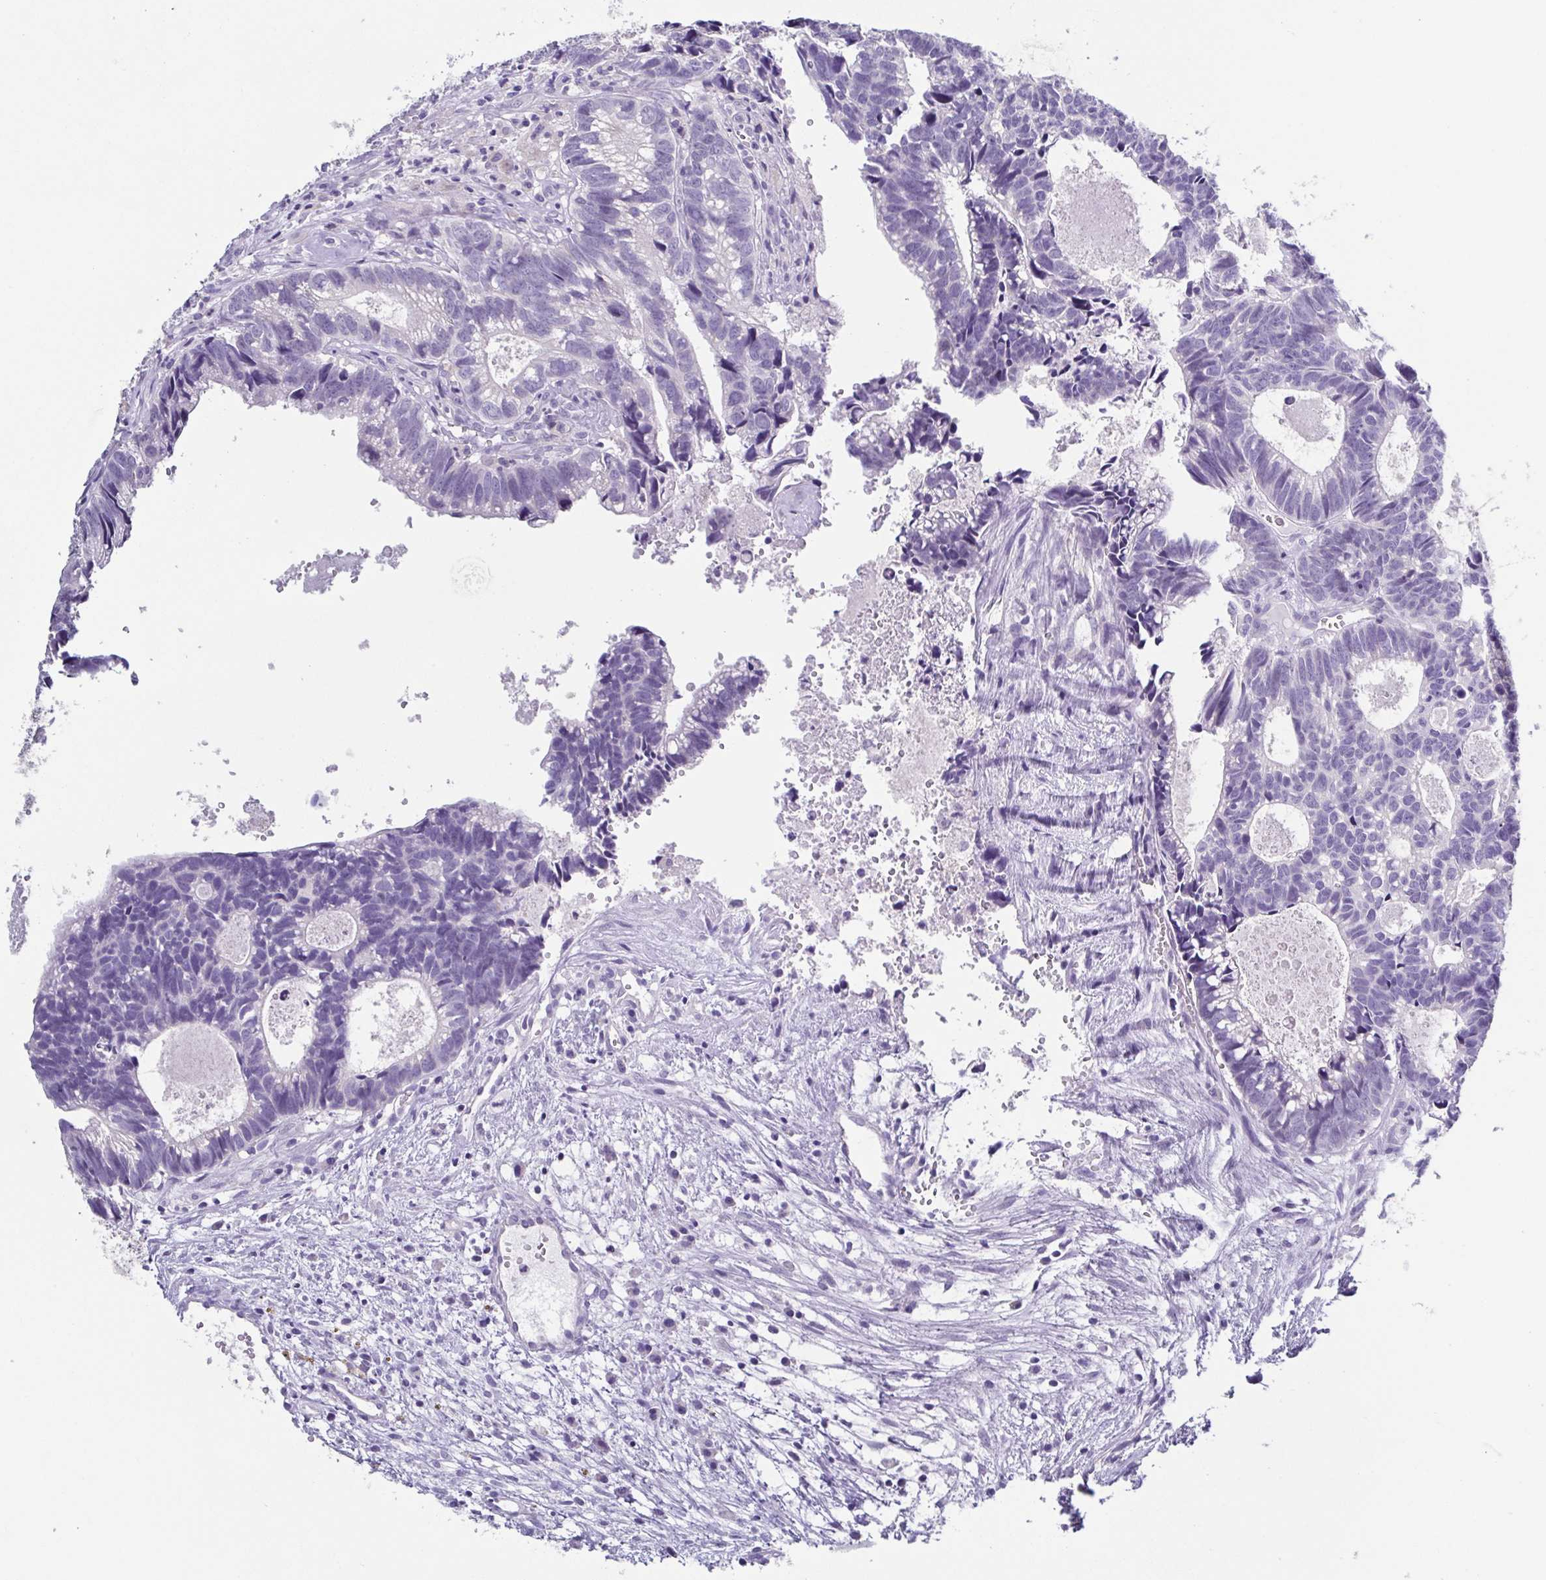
{"staining": {"intensity": "negative", "quantity": "none", "location": "none"}, "tissue": "head and neck cancer", "cell_type": "Tumor cells", "image_type": "cancer", "snomed": [{"axis": "morphology", "description": "Adenocarcinoma, NOS"}, {"axis": "topography", "description": "Head-Neck"}], "caption": "DAB (3,3'-diaminobenzidine) immunohistochemical staining of adenocarcinoma (head and neck) reveals no significant staining in tumor cells. (DAB (3,3'-diaminobenzidine) immunohistochemistry (IHC) with hematoxylin counter stain).", "gene": "RDH11", "patient": {"sex": "male", "age": 62}}